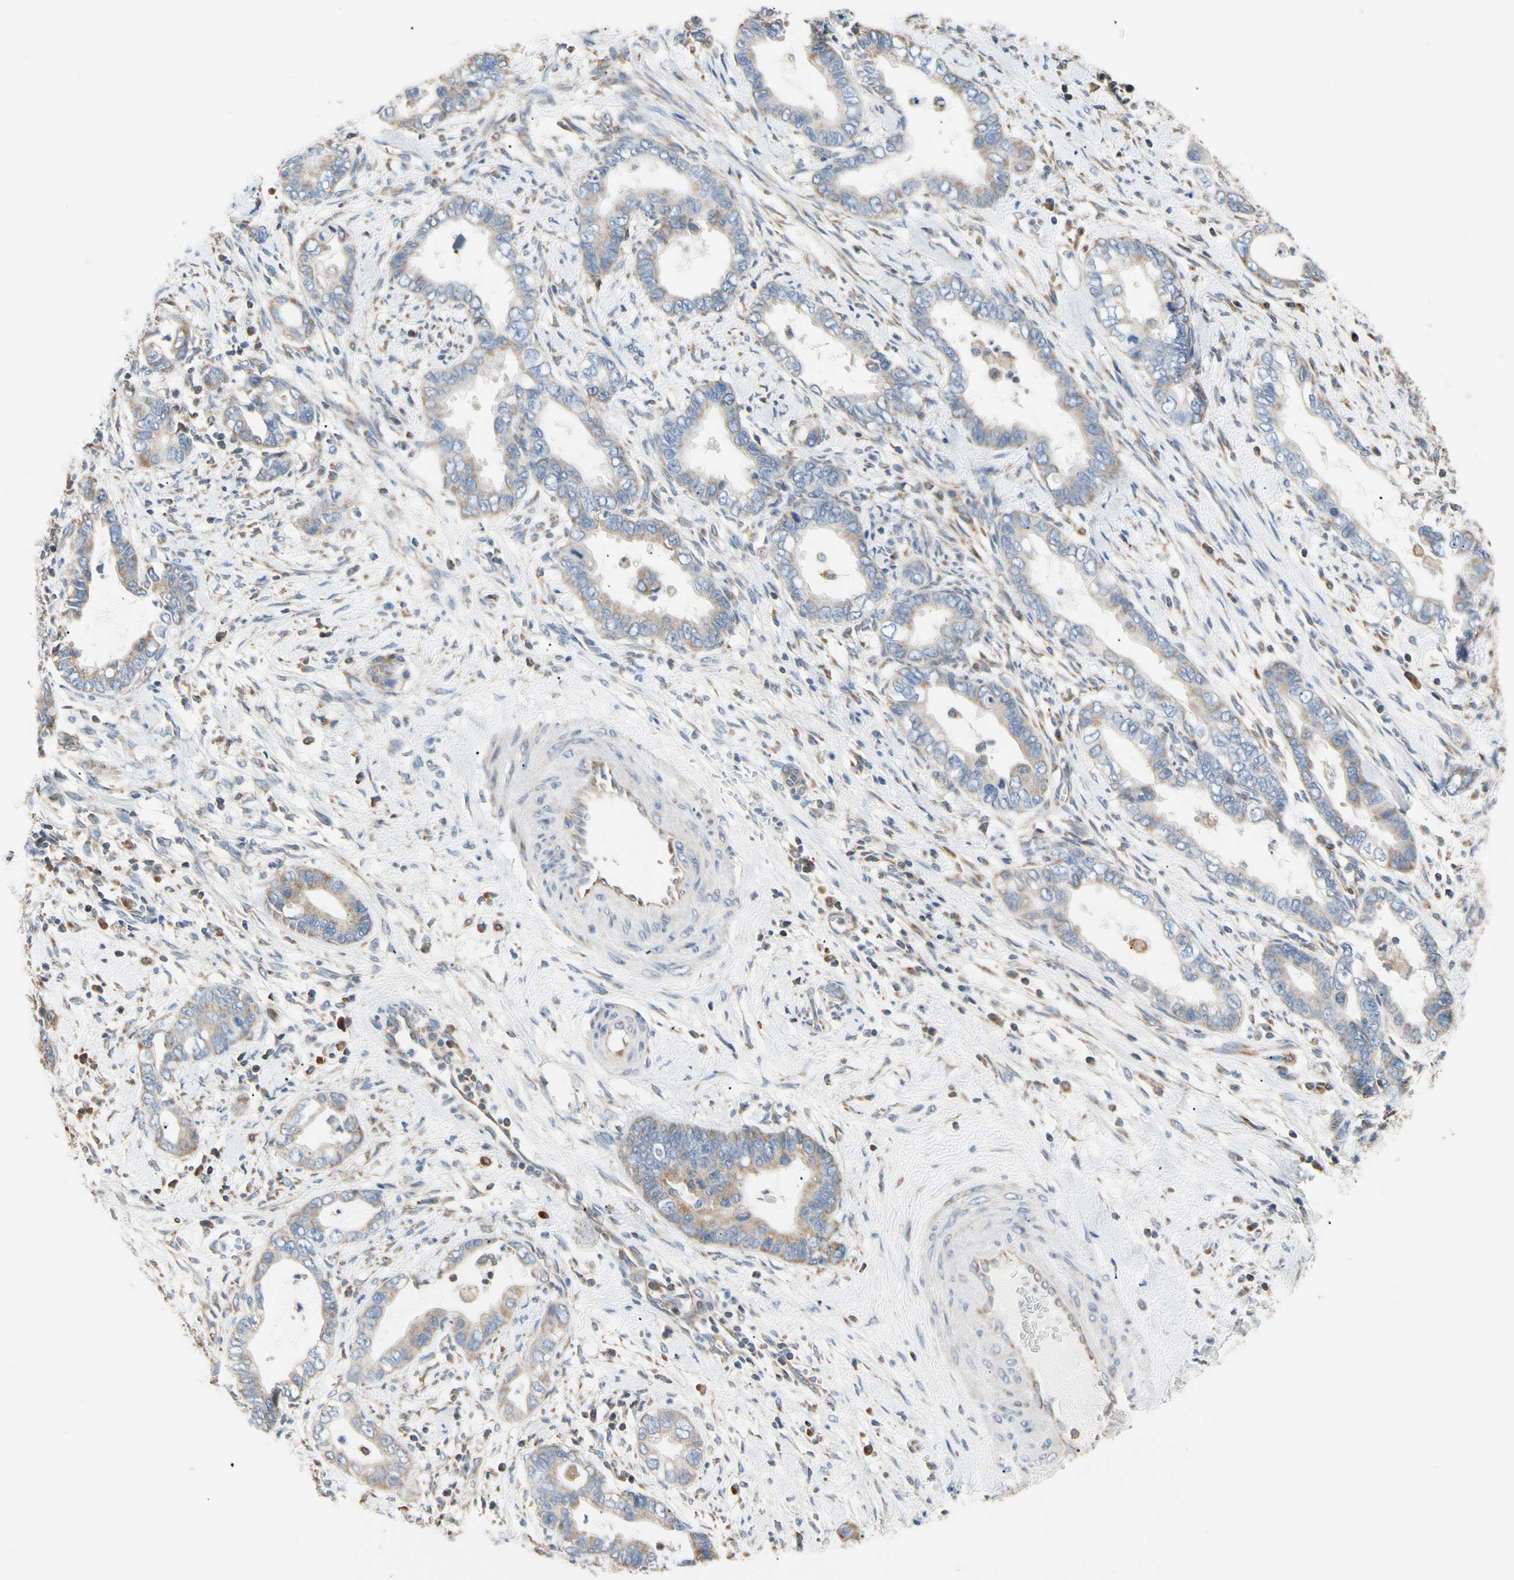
{"staining": {"intensity": "moderate", "quantity": "25%-75%", "location": "cytoplasmic/membranous"}, "tissue": "cervical cancer", "cell_type": "Tumor cells", "image_type": "cancer", "snomed": [{"axis": "morphology", "description": "Adenocarcinoma, NOS"}, {"axis": "topography", "description": "Cervix"}], "caption": "High-magnification brightfield microscopy of cervical adenocarcinoma stained with DAB (brown) and counterstained with hematoxylin (blue). tumor cells exhibit moderate cytoplasmic/membranous staining is appreciated in approximately25%-75% of cells.", "gene": "PLGRKT", "patient": {"sex": "female", "age": 44}}